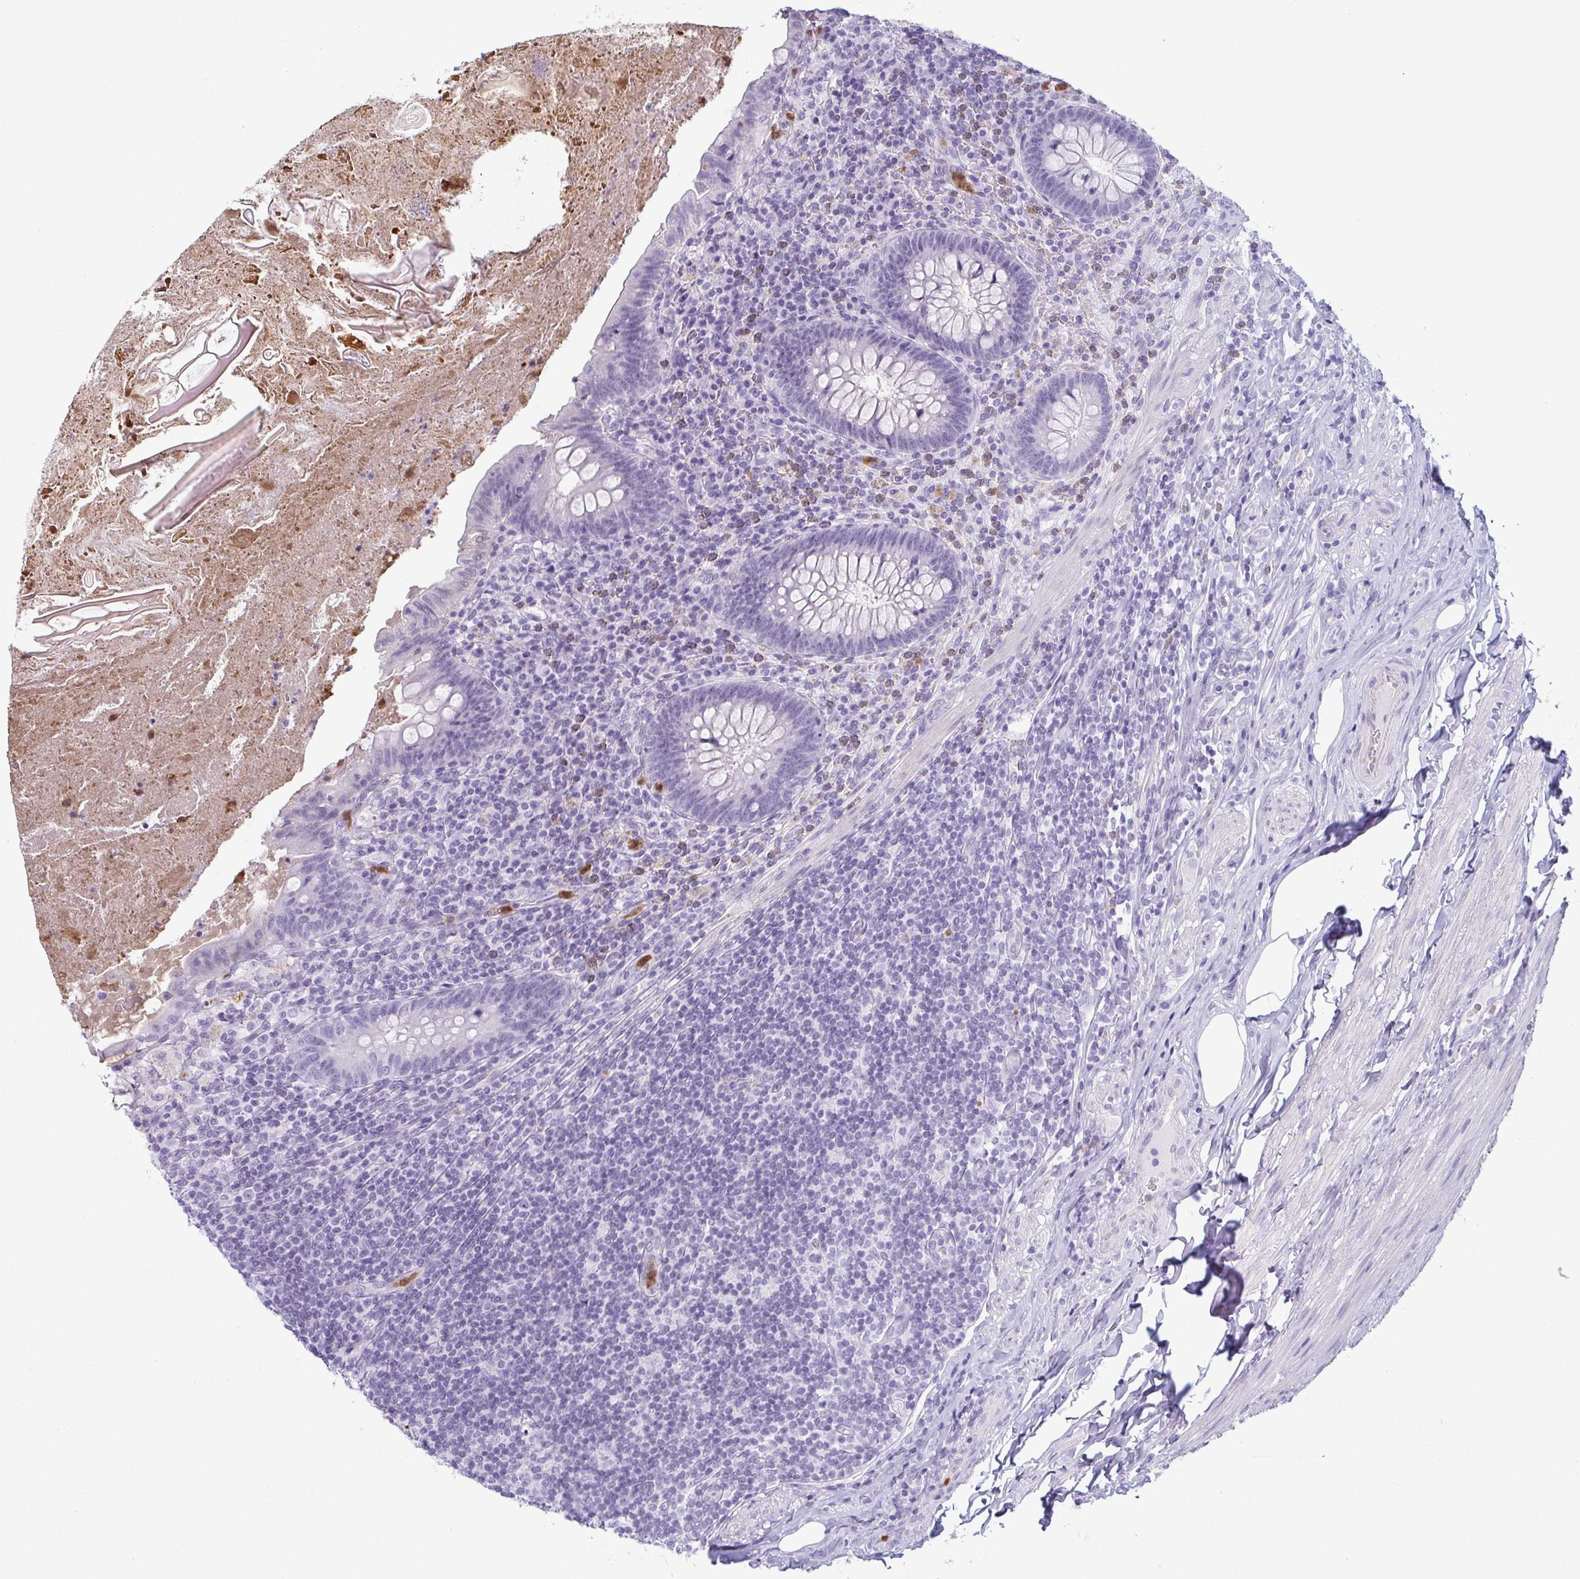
{"staining": {"intensity": "negative", "quantity": "none", "location": "none"}, "tissue": "appendix", "cell_type": "Glandular cells", "image_type": "normal", "snomed": [{"axis": "morphology", "description": "Normal tissue, NOS"}, {"axis": "topography", "description": "Appendix"}], "caption": "High magnification brightfield microscopy of benign appendix stained with DAB (3,3'-diaminobenzidine) (brown) and counterstained with hematoxylin (blue): glandular cells show no significant positivity. (DAB immunohistochemistry (IHC) visualized using brightfield microscopy, high magnification).", "gene": "CDA", "patient": {"sex": "male", "age": 47}}